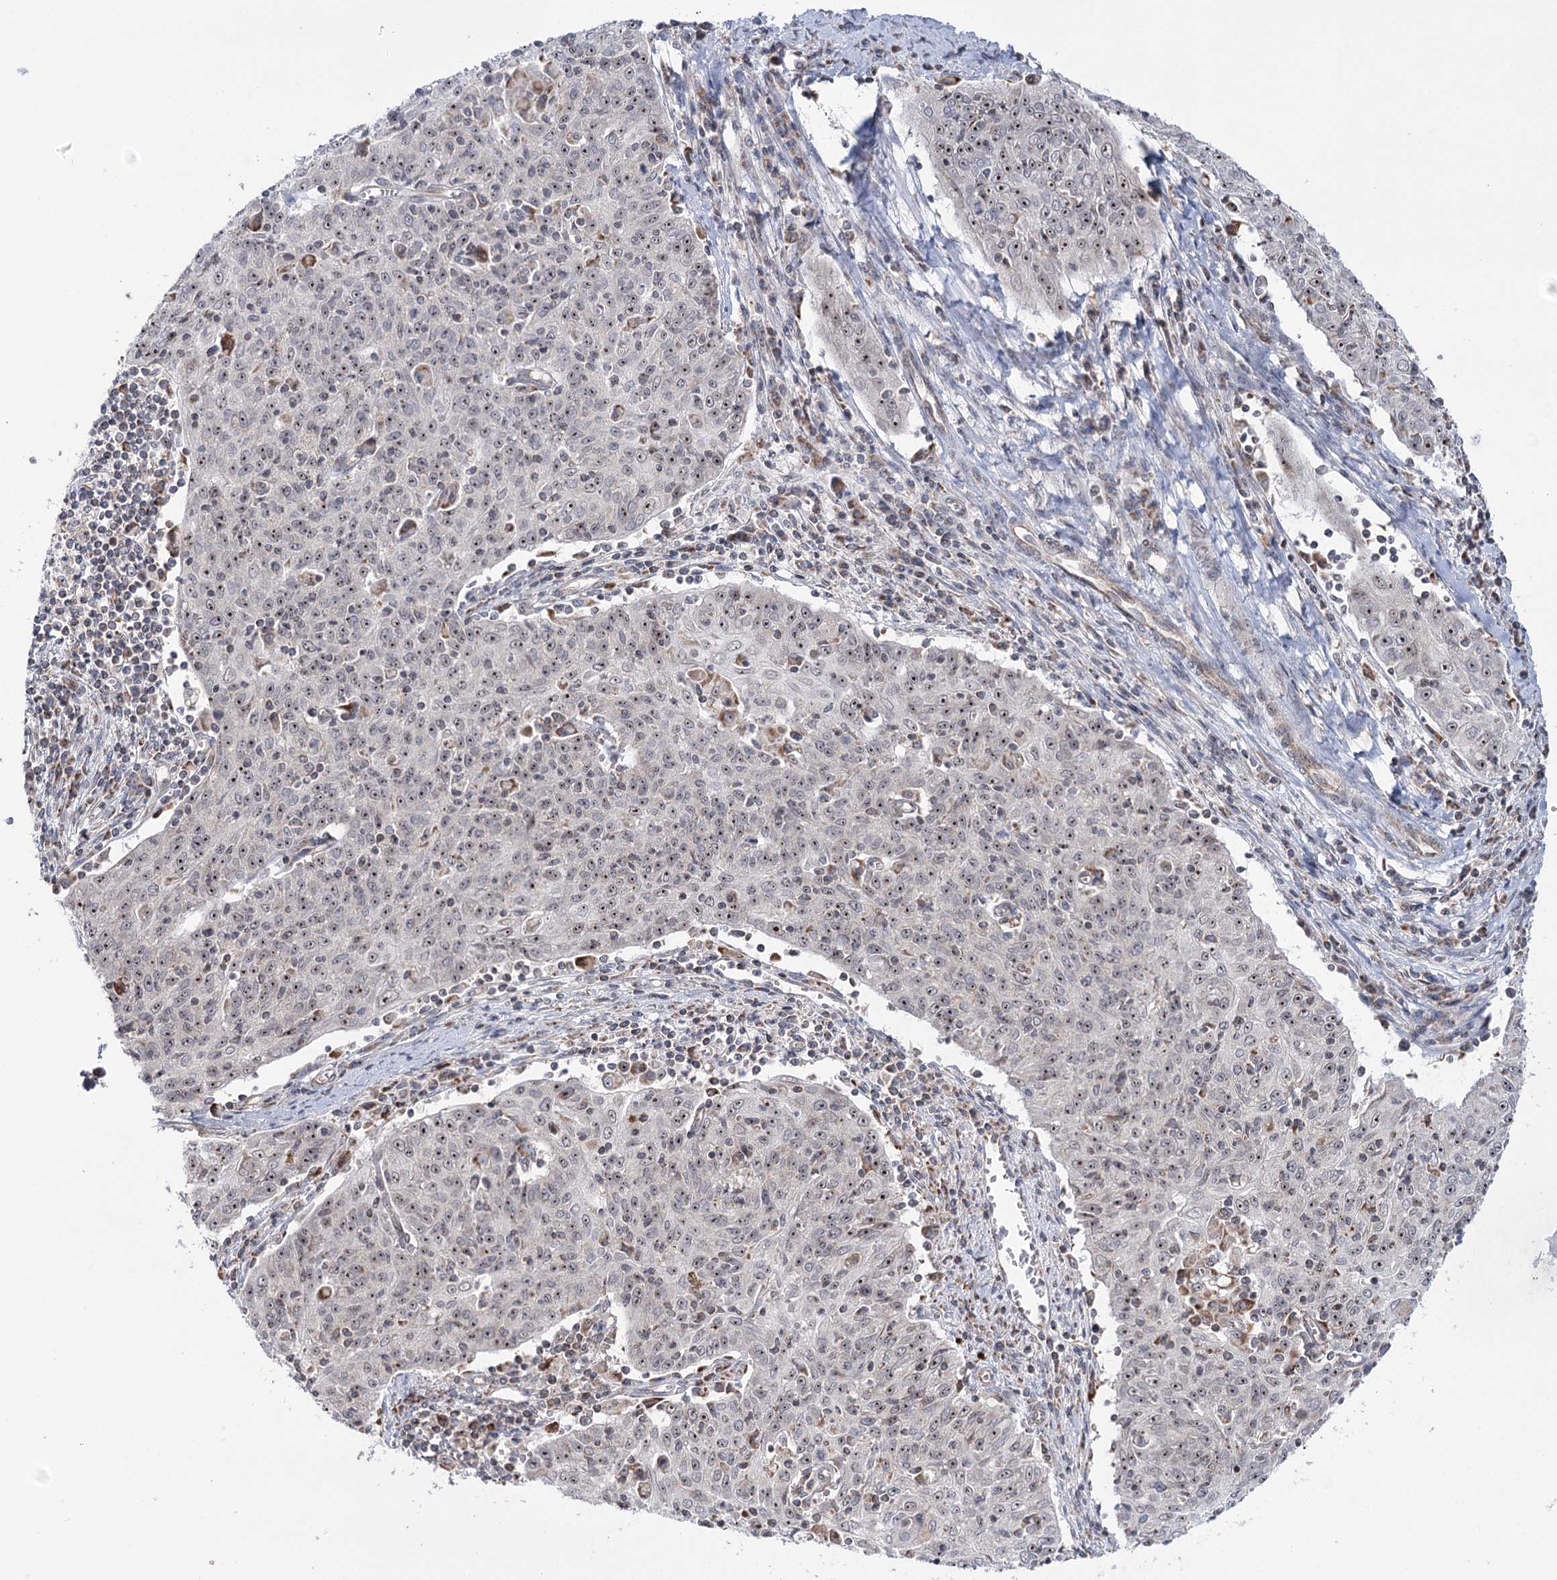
{"staining": {"intensity": "moderate", "quantity": ">75%", "location": "nuclear"}, "tissue": "cervical cancer", "cell_type": "Tumor cells", "image_type": "cancer", "snomed": [{"axis": "morphology", "description": "Squamous cell carcinoma, NOS"}, {"axis": "topography", "description": "Cervix"}], "caption": "Immunohistochemical staining of squamous cell carcinoma (cervical) demonstrates medium levels of moderate nuclear protein positivity in about >75% of tumor cells. Nuclei are stained in blue.", "gene": "STEEP1", "patient": {"sex": "female", "age": 48}}